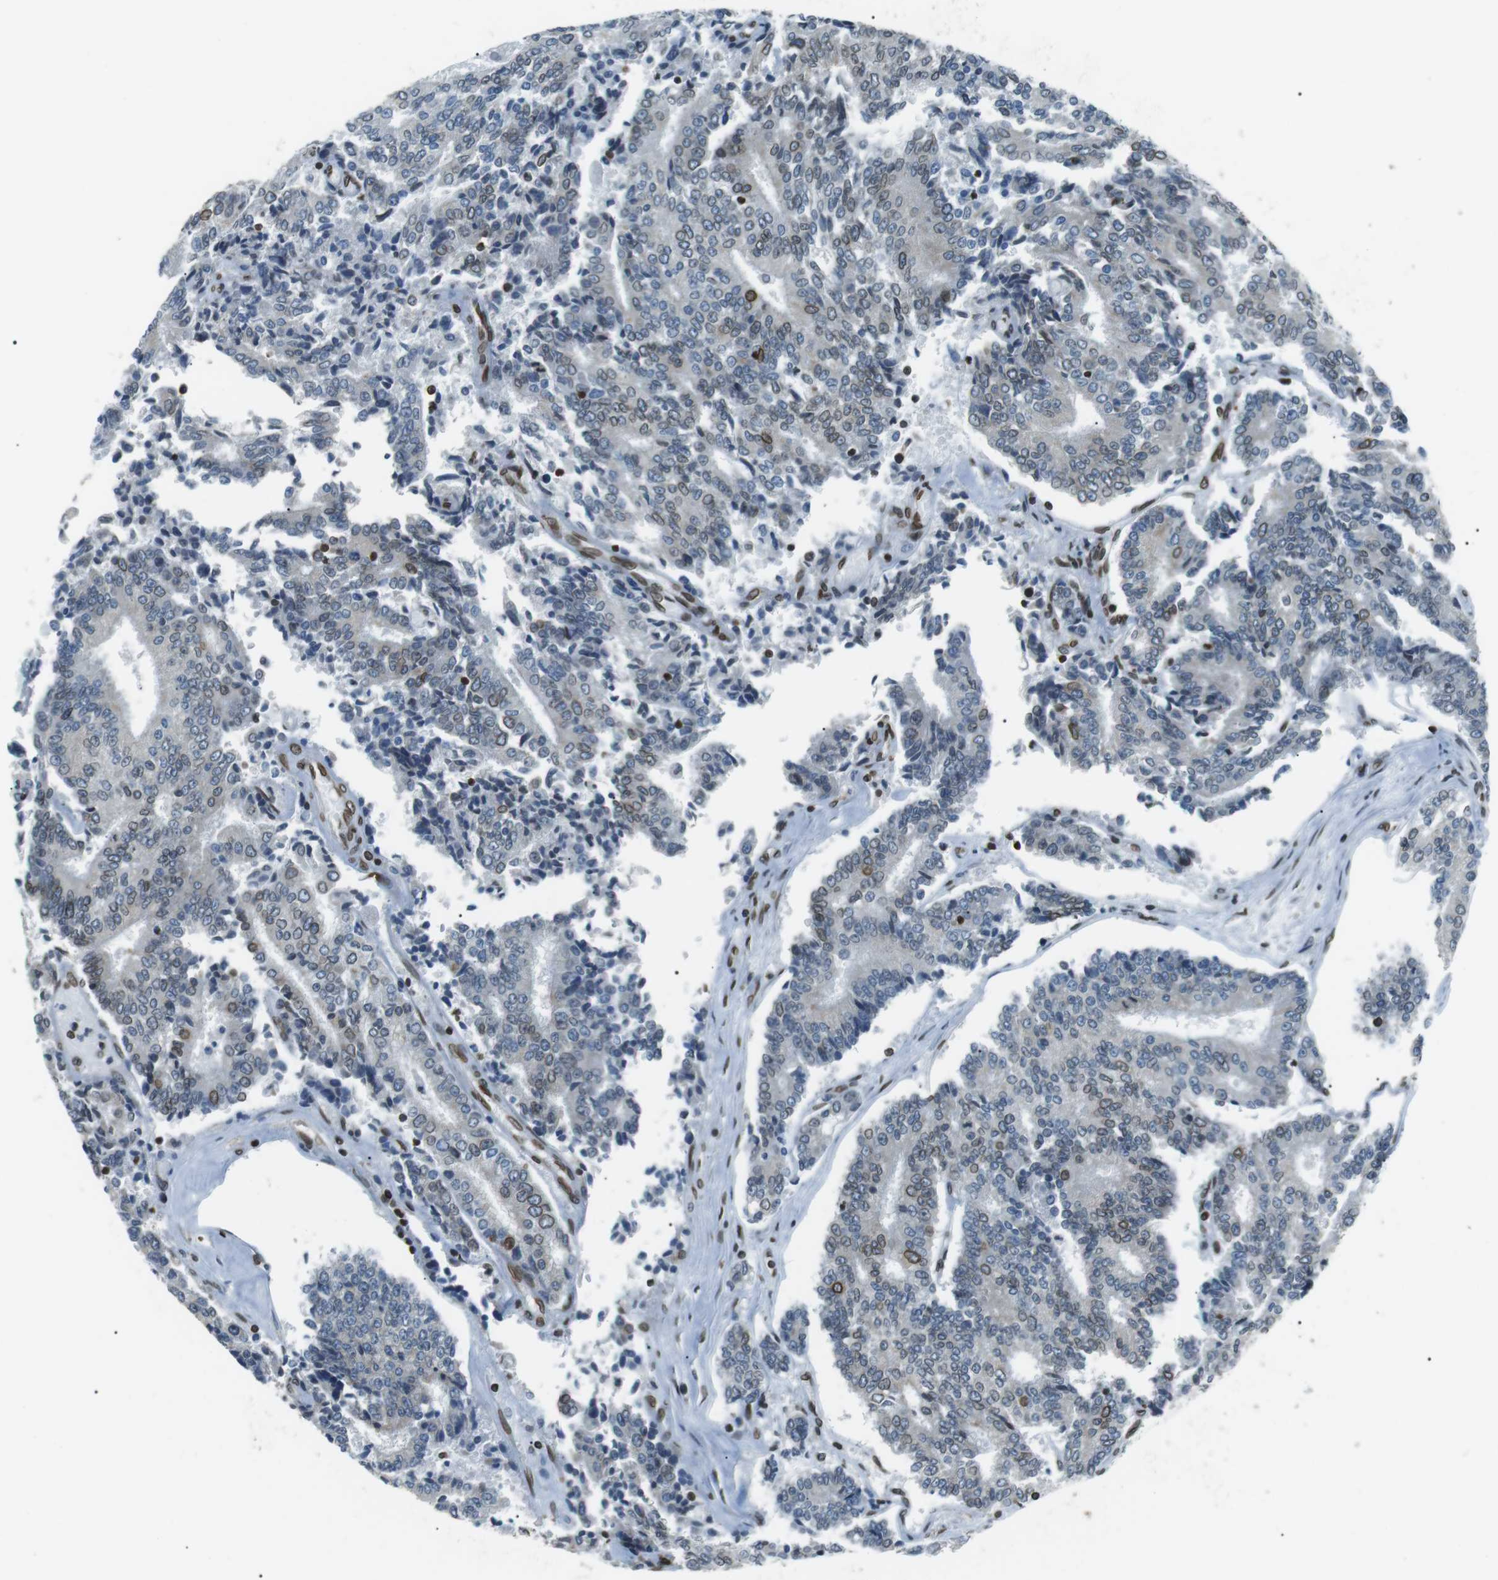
{"staining": {"intensity": "negative", "quantity": "none", "location": "none"}, "tissue": "prostate cancer", "cell_type": "Tumor cells", "image_type": "cancer", "snomed": [{"axis": "morphology", "description": "Normal tissue, NOS"}, {"axis": "morphology", "description": "Adenocarcinoma, High grade"}, {"axis": "topography", "description": "Prostate"}, {"axis": "topography", "description": "Seminal veicle"}], "caption": "Image shows no protein staining in tumor cells of adenocarcinoma (high-grade) (prostate) tissue.", "gene": "TMX4", "patient": {"sex": "male", "age": 55}}